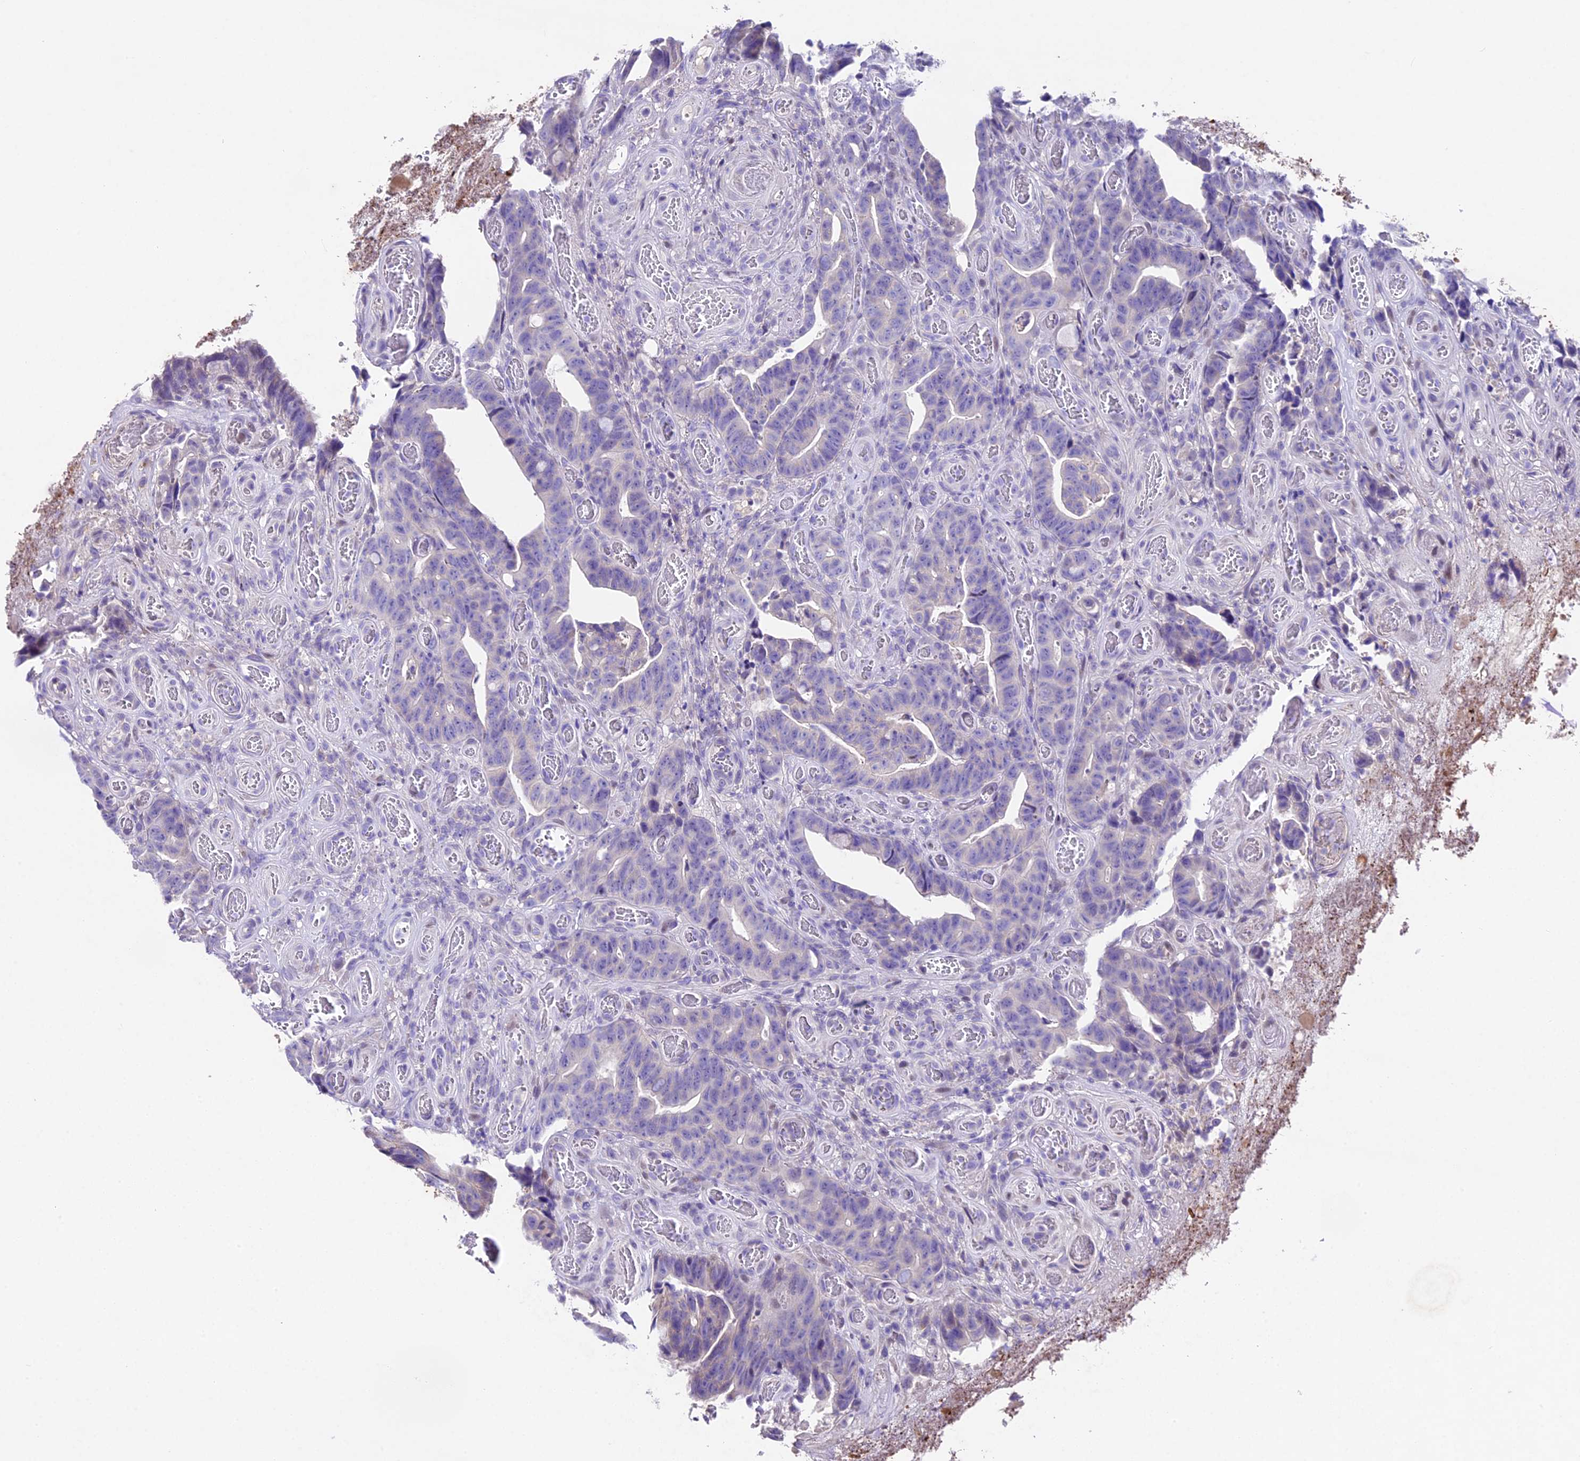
{"staining": {"intensity": "negative", "quantity": "none", "location": "none"}, "tissue": "colorectal cancer", "cell_type": "Tumor cells", "image_type": "cancer", "snomed": [{"axis": "morphology", "description": "Adenocarcinoma, NOS"}, {"axis": "topography", "description": "Colon"}], "caption": "This is an IHC image of human colorectal adenocarcinoma. There is no expression in tumor cells.", "gene": "IFT140", "patient": {"sex": "female", "age": 82}}